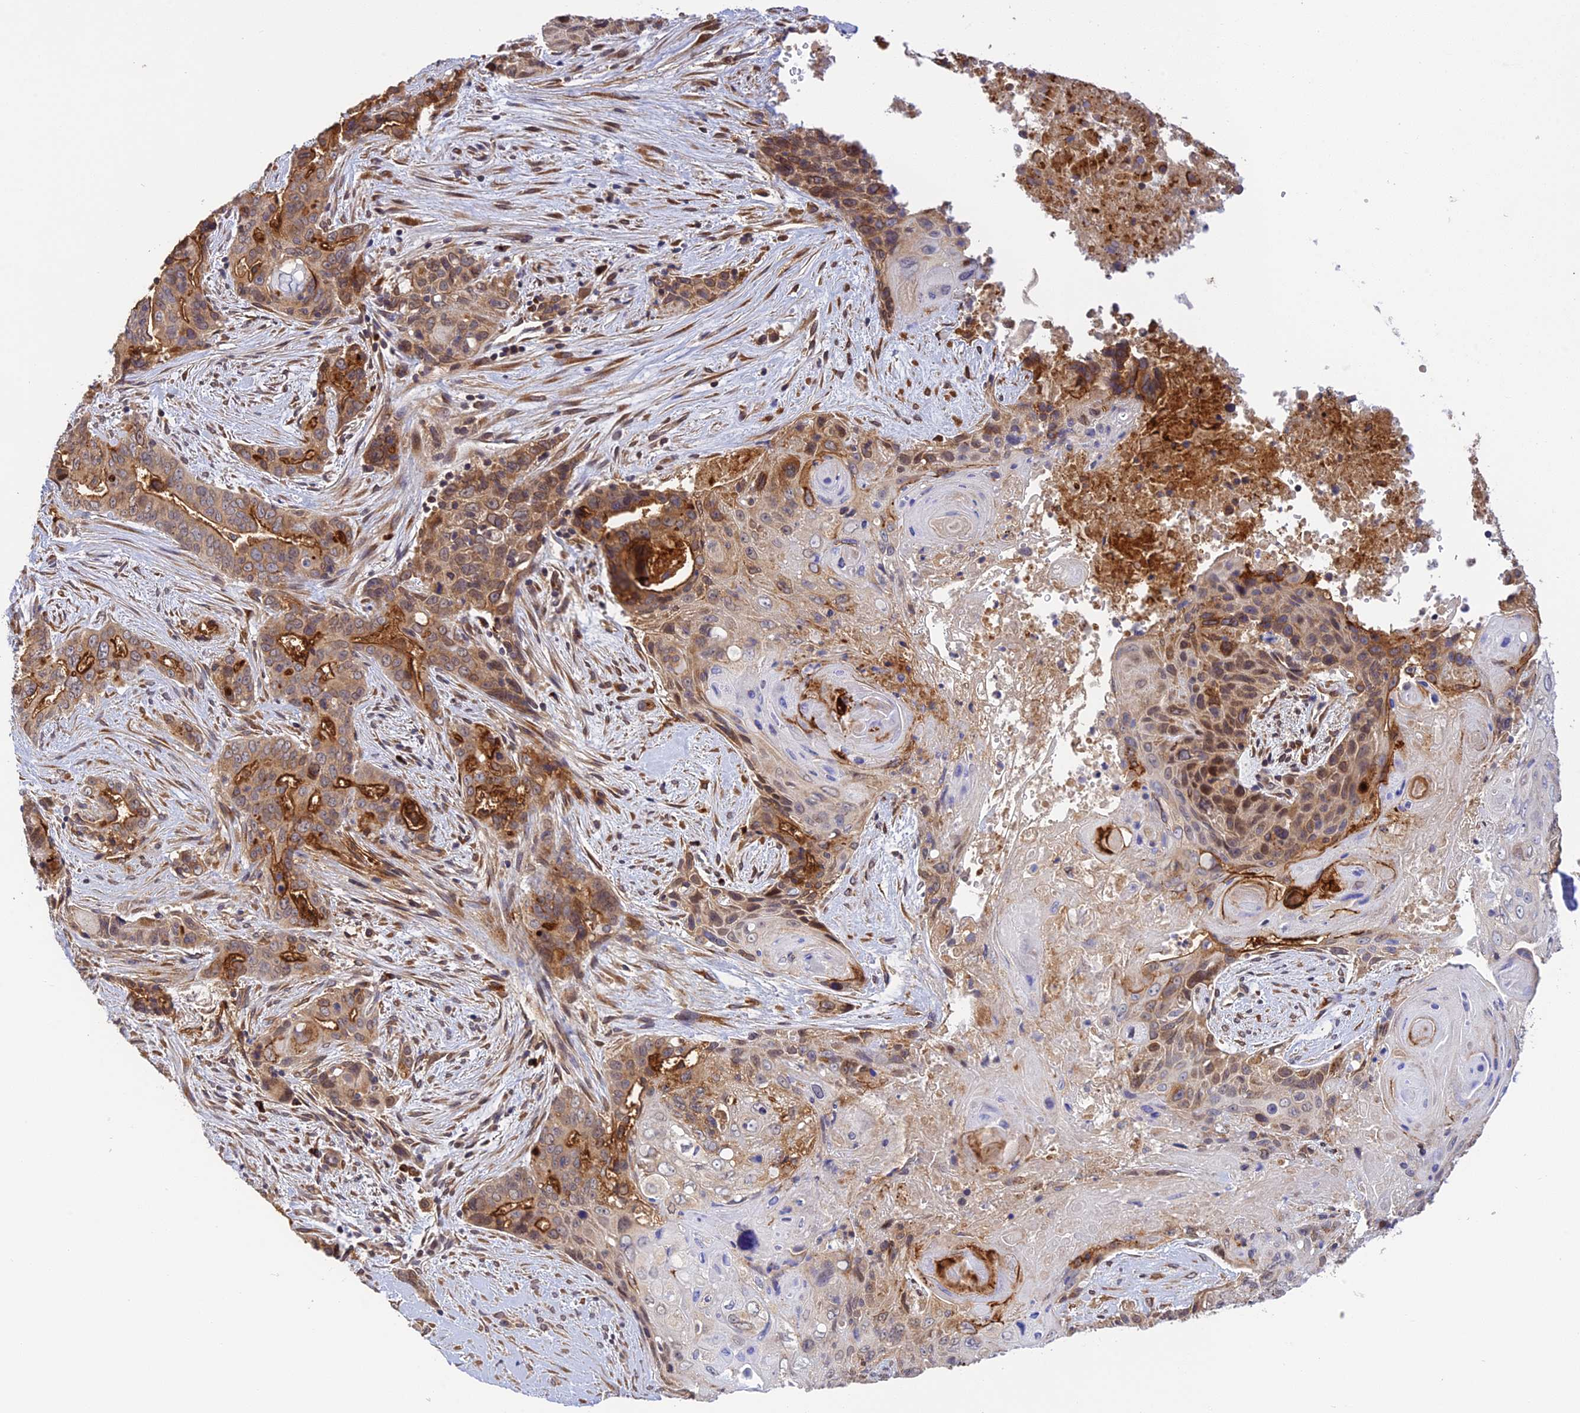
{"staining": {"intensity": "moderate", "quantity": ">75%", "location": "cytoplasmic/membranous"}, "tissue": "pancreatic cancer", "cell_type": "Tumor cells", "image_type": "cancer", "snomed": [{"axis": "morphology", "description": "Adenocarcinoma, NOS"}, {"axis": "topography", "description": "Pancreas"}], "caption": "Pancreatic cancer stained with IHC reveals moderate cytoplasmic/membranous positivity in approximately >75% of tumor cells. The protein of interest is stained brown, and the nuclei are stained in blue (DAB IHC with brightfield microscopy, high magnification).", "gene": "SNX17", "patient": {"sex": "male", "age": 80}}